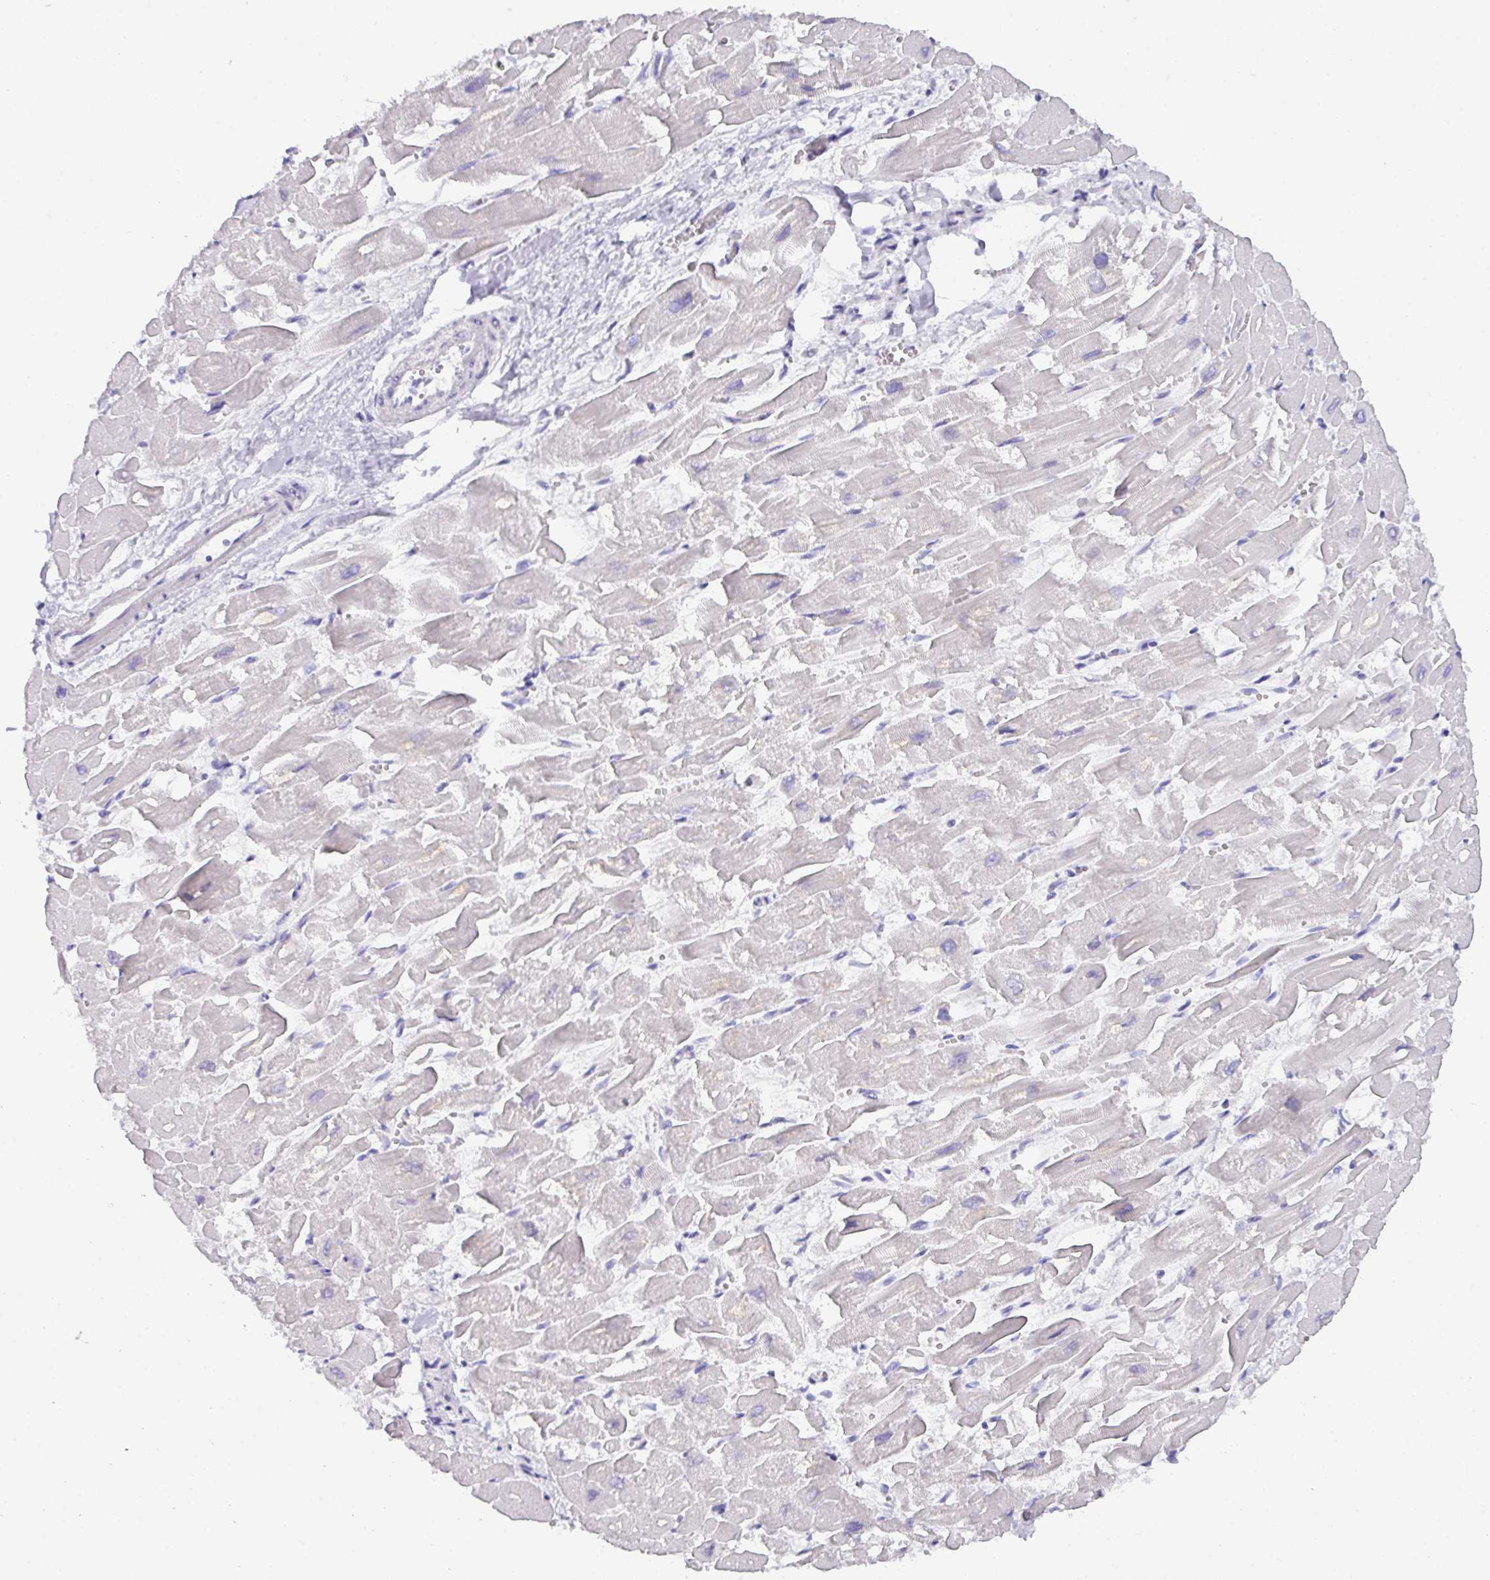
{"staining": {"intensity": "weak", "quantity": "25%-75%", "location": "cytoplasmic/membranous"}, "tissue": "heart muscle", "cell_type": "Cardiomyocytes", "image_type": "normal", "snomed": [{"axis": "morphology", "description": "Normal tissue, NOS"}, {"axis": "topography", "description": "Heart"}], "caption": "Protein analysis of benign heart muscle exhibits weak cytoplasmic/membranous positivity in approximately 25%-75% of cardiomyocytes.", "gene": "MRM2", "patient": {"sex": "male", "age": 54}}